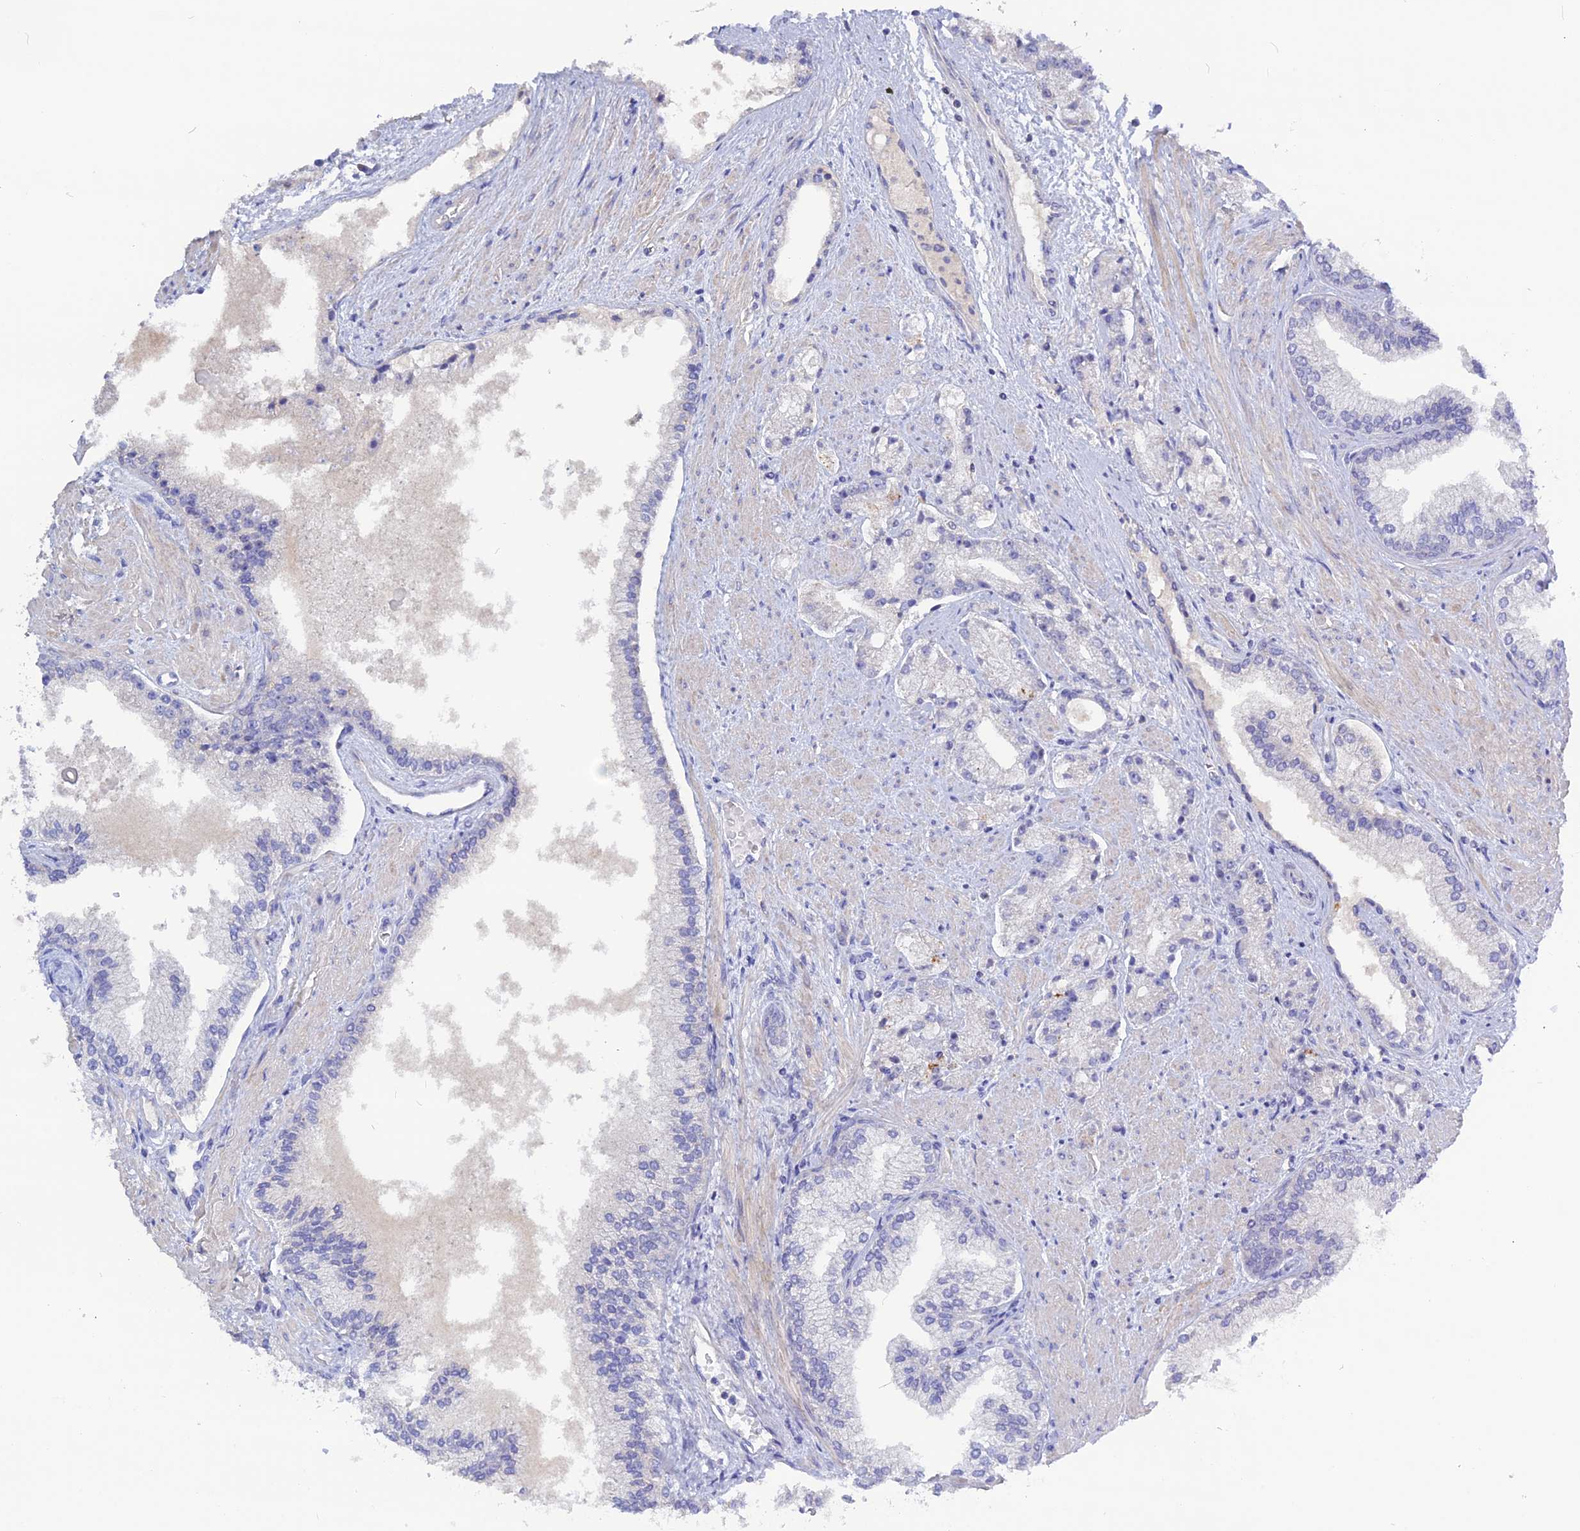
{"staining": {"intensity": "negative", "quantity": "none", "location": "none"}, "tissue": "prostate cancer", "cell_type": "Tumor cells", "image_type": "cancer", "snomed": [{"axis": "morphology", "description": "Adenocarcinoma, High grade"}, {"axis": "topography", "description": "Prostate"}], "caption": "This is an immunohistochemistry (IHC) micrograph of prostate adenocarcinoma (high-grade). There is no positivity in tumor cells.", "gene": "ADGRA1", "patient": {"sex": "male", "age": 67}}